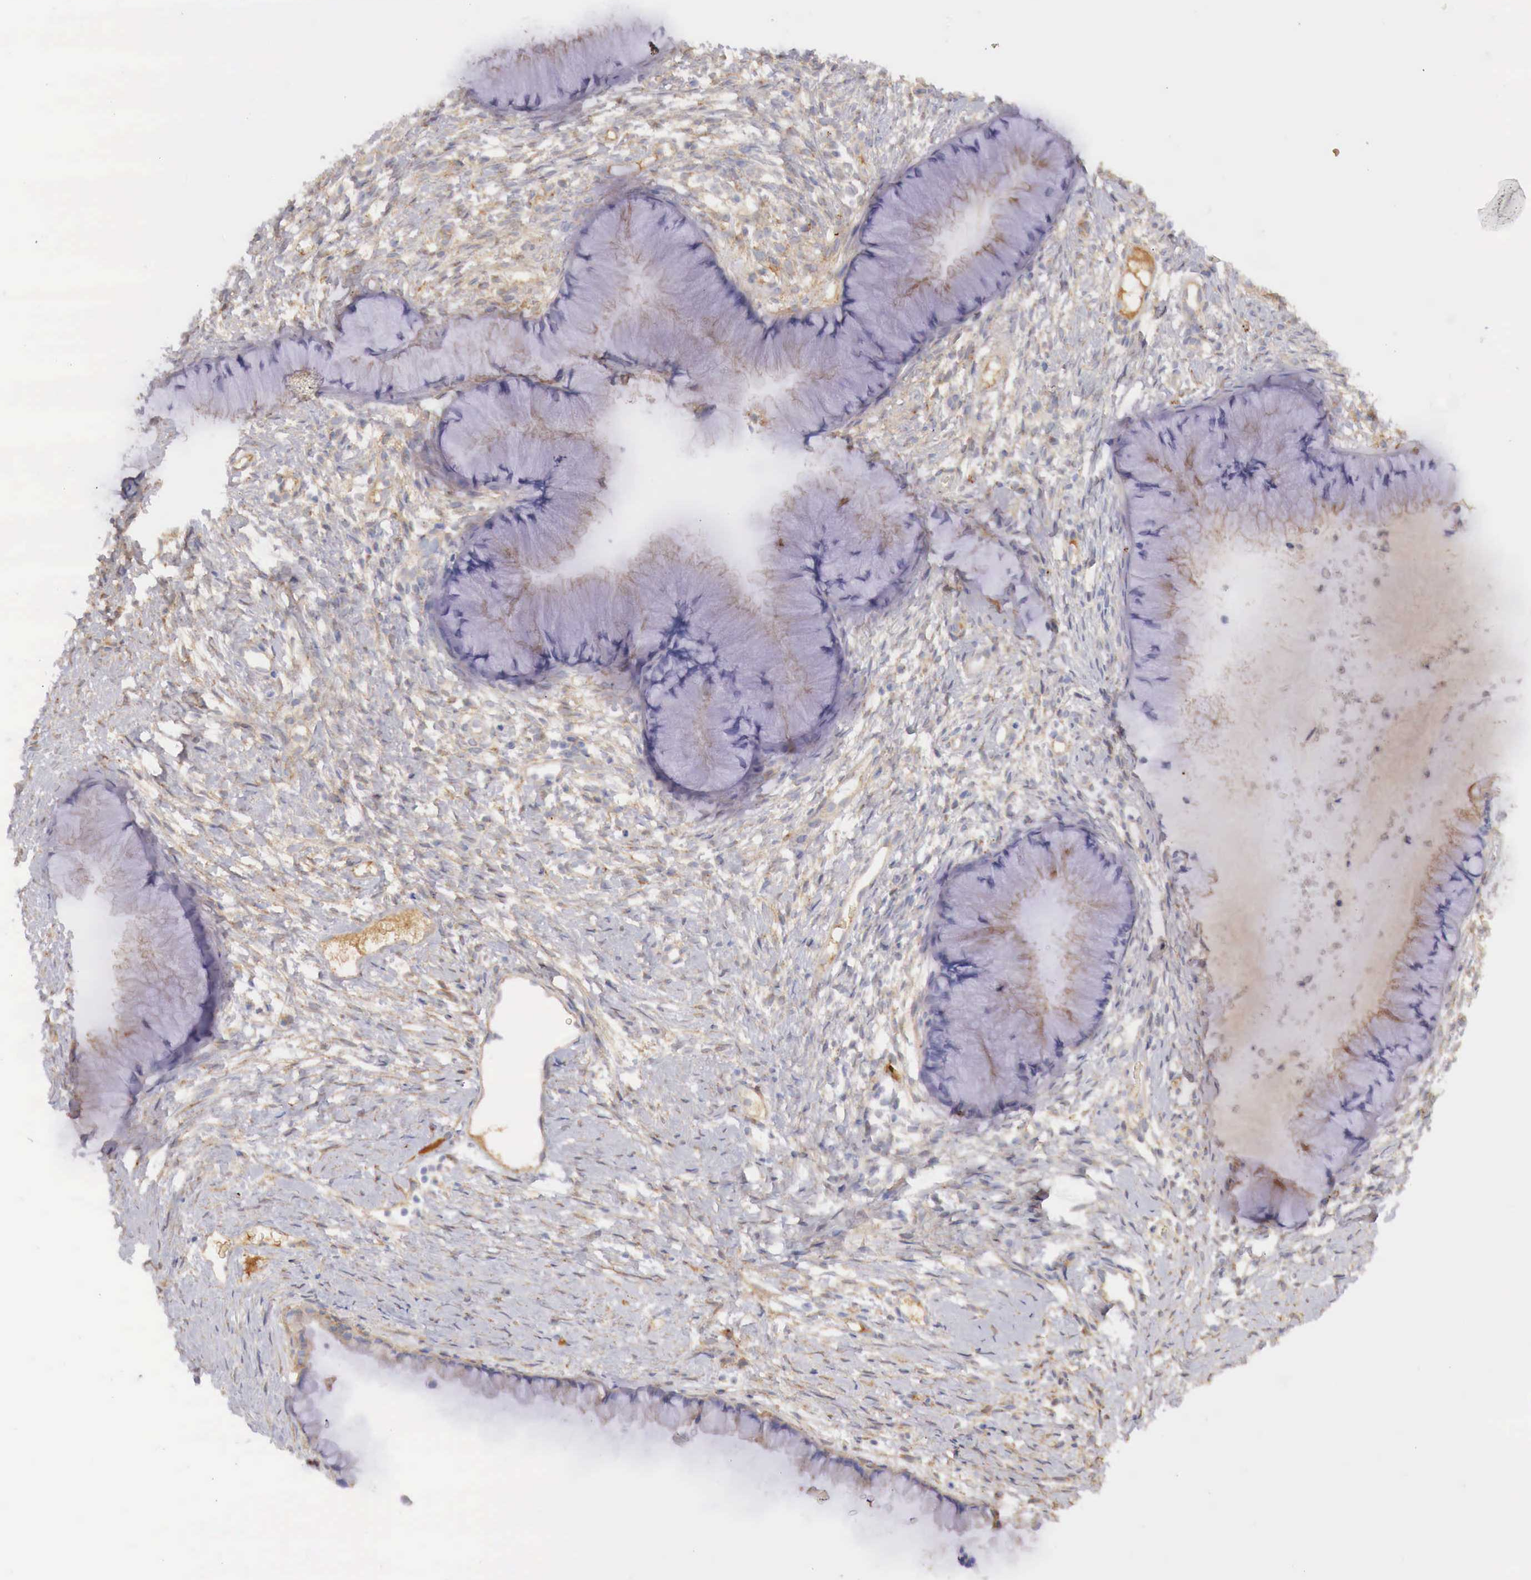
{"staining": {"intensity": "weak", "quantity": "<25%", "location": "cytoplasmic/membranous"}, "tissue": "cervix", "cell_type": "Glandular cells", "image_type": "normal", "snomed": [{"axis": "morphology", "description": "Normal tissue, NOS"}, {"axis": "topography", "description": "Cervix"}], "caption": "DAB immunohistochemical staining of normal cervix exhibits no significant staining in glandular cells.", "gene": "KLHDC7B", "patient": {"sex": "female", "age": 82}}